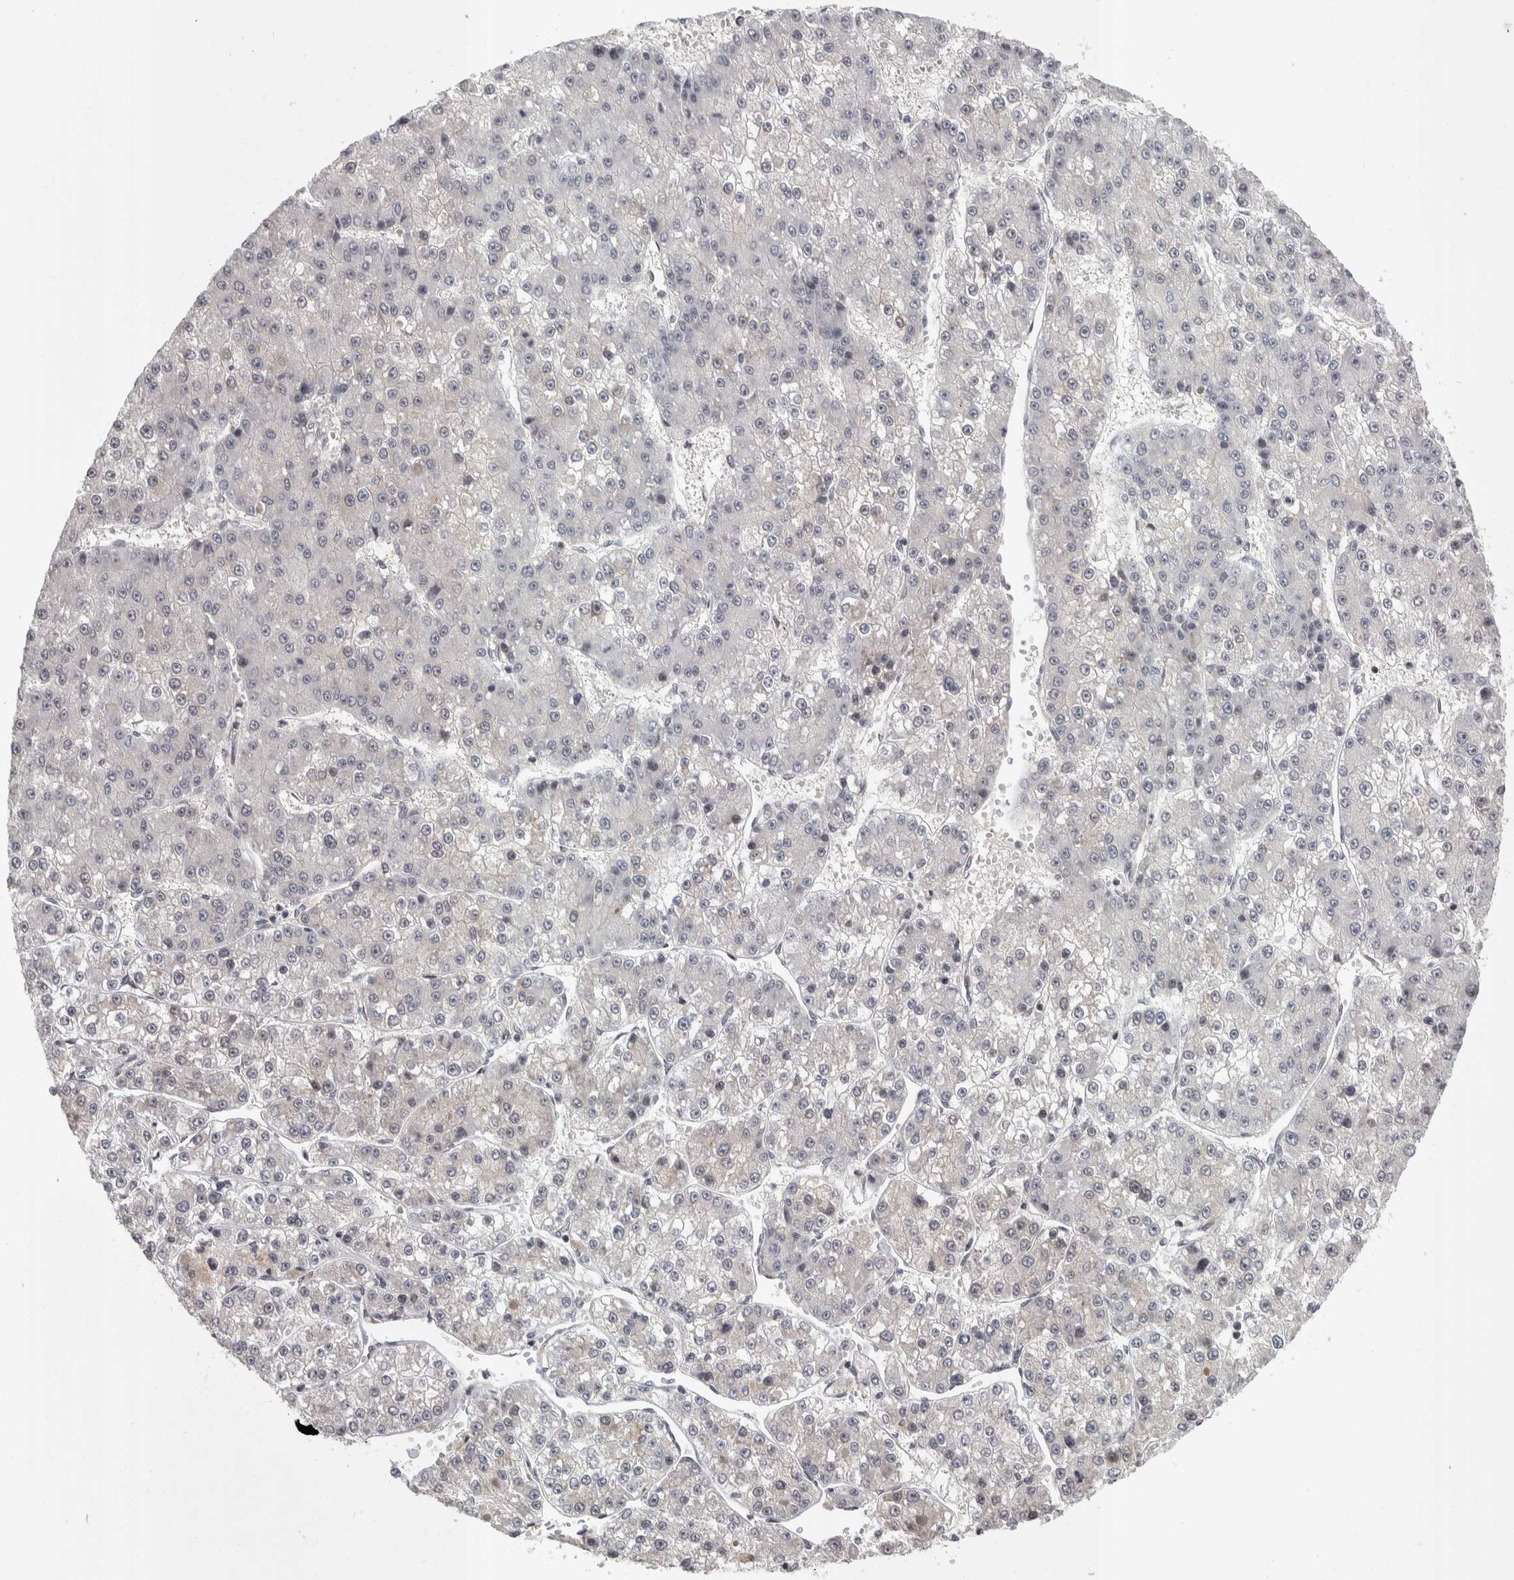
{"staining": {"intensity": "negative", "quantity": "none", "location": "none"}, "tissue": "liver cancer", "cell_type": "Tumor cells", "image_type": "cancer", "snomed": [{"axis": "morphology", "description": "Carcinoma, Hepatocellular, NOS"}, {"axis": "topography", "description": "Liver"}], "caption": "High magnification brightfield microscopy of liver cancer stained with DAB (brown) and counterstained with hematoxylin (blue): tumor cells show no significant expression. Nuclei are stained in blue.", "gene": "ZSCAN21", "patient": {"sex": "female", "age": 73}}